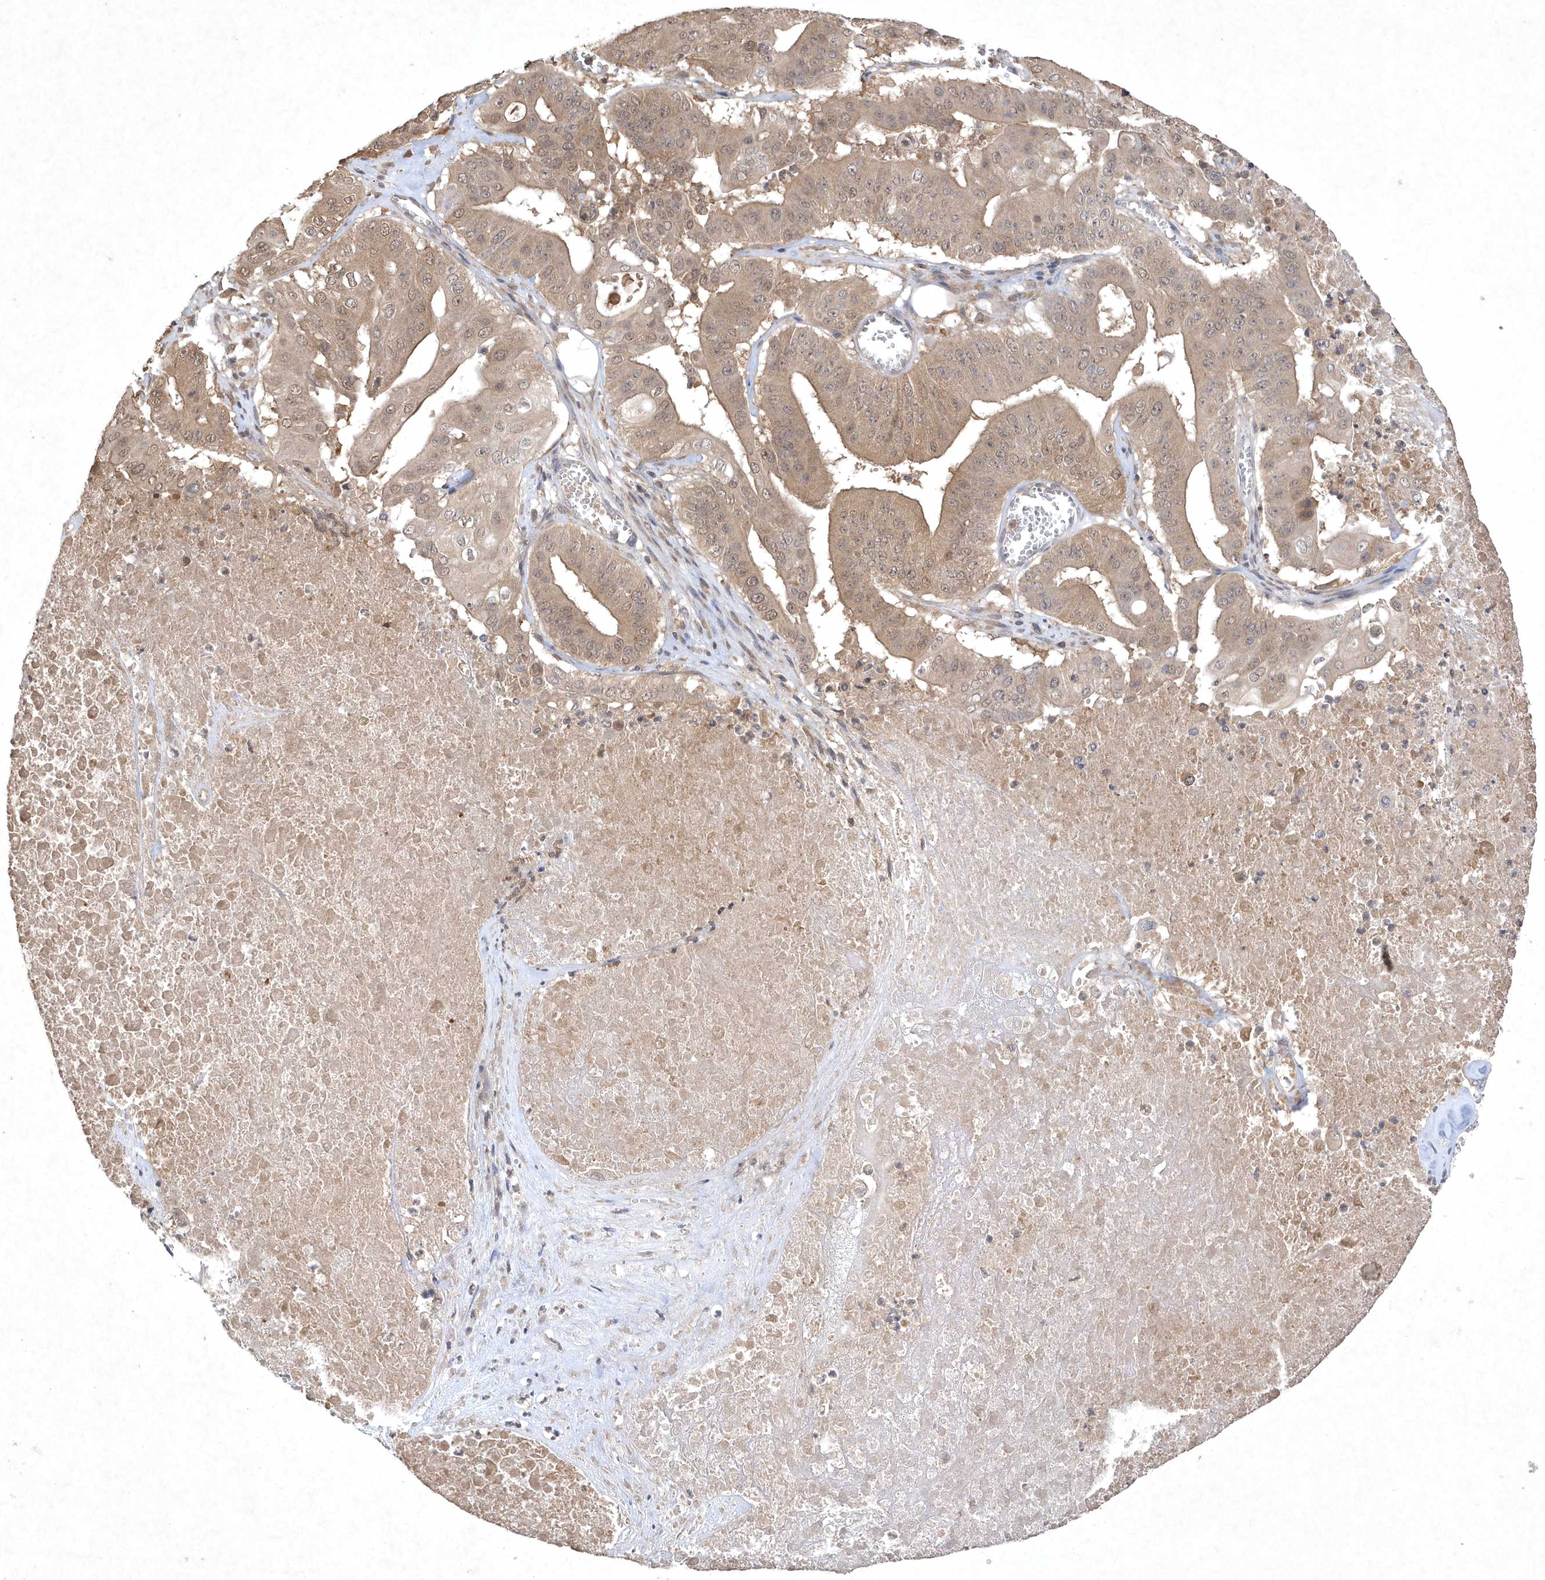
{"staining": {"intensity": "weak", "quantity": "25%-75%", "location": "cytoplasmic/membranous"}, "tissue": "pancreatic cancer", "cell_type": "Tumor cells", "image_type": "cancer", "snomed": [{"axis": "morphology", "description": "Adenocarcinoma, NOS"}, {"axis": "topography", "description": "Pancreas"}], "caption": "A photomicrograph showing weak cytoplasmic/membranous positivity in about 25%-75% of tumor cells in adenocarcinoma (pancreatic), as visualized by brown immunohistochemical staining.", "gene": "AKR7A2", "patient": {"sex": "female", "age": 77}}